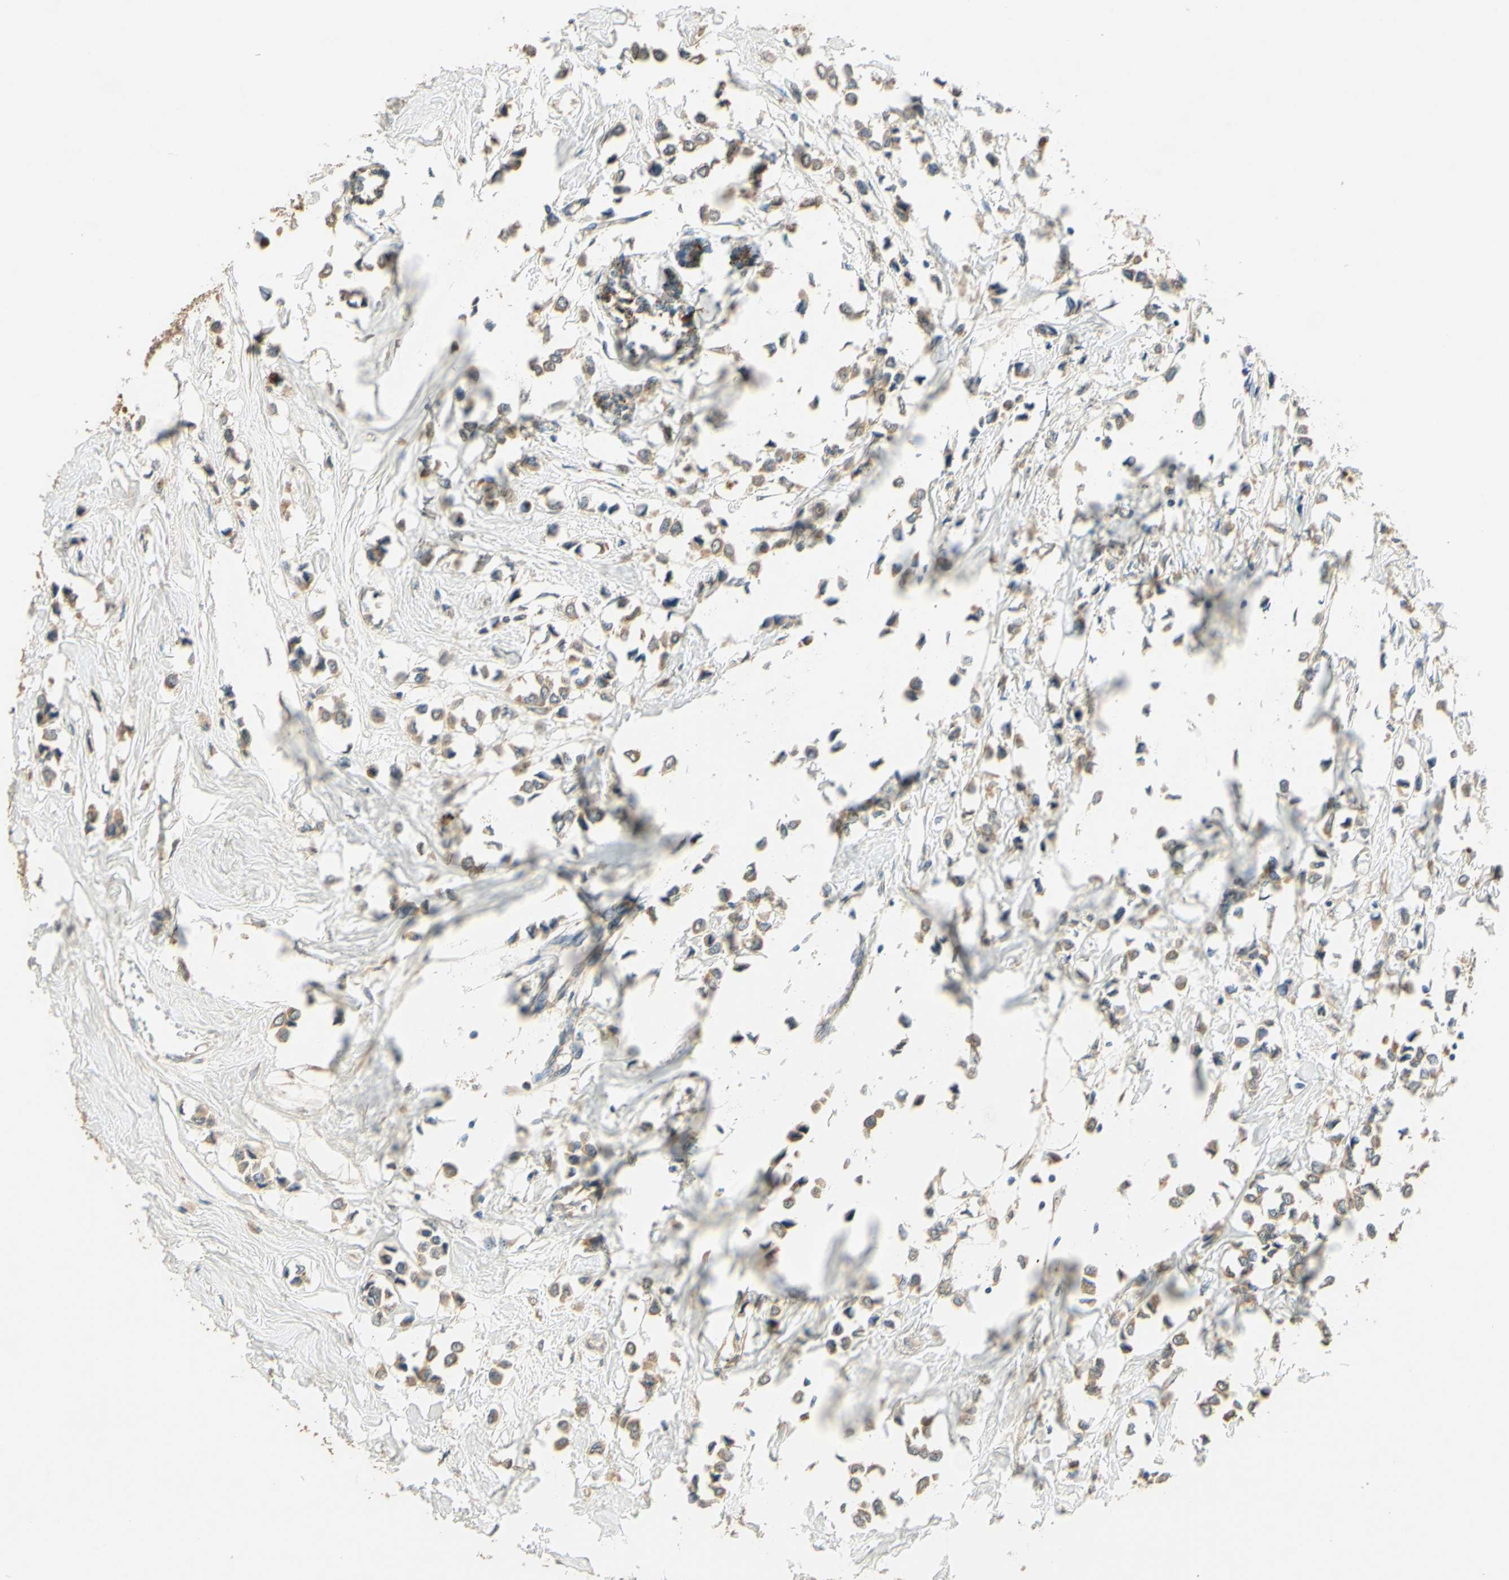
{"staining": {"intensity": "moderate", "quantity": ">75%", "location": "cytoplasmic/membranous"}, "tissue": "breast cancer", "cell_type": "Tumor cells", "image_type": "cancer", "snomed": [{"axis": "morphology", "description": "Lobular carcinoma"}, {"axis": "topography", "description": "Breast"}], "caption": "This is an image of IHC staining of breast lobular carcinoma, which shows moderate expression in the cytoplasmic/membranous of tumor cells.", "gene": "ENTREP2", "patient": {"sex": "female", "age": 51}}